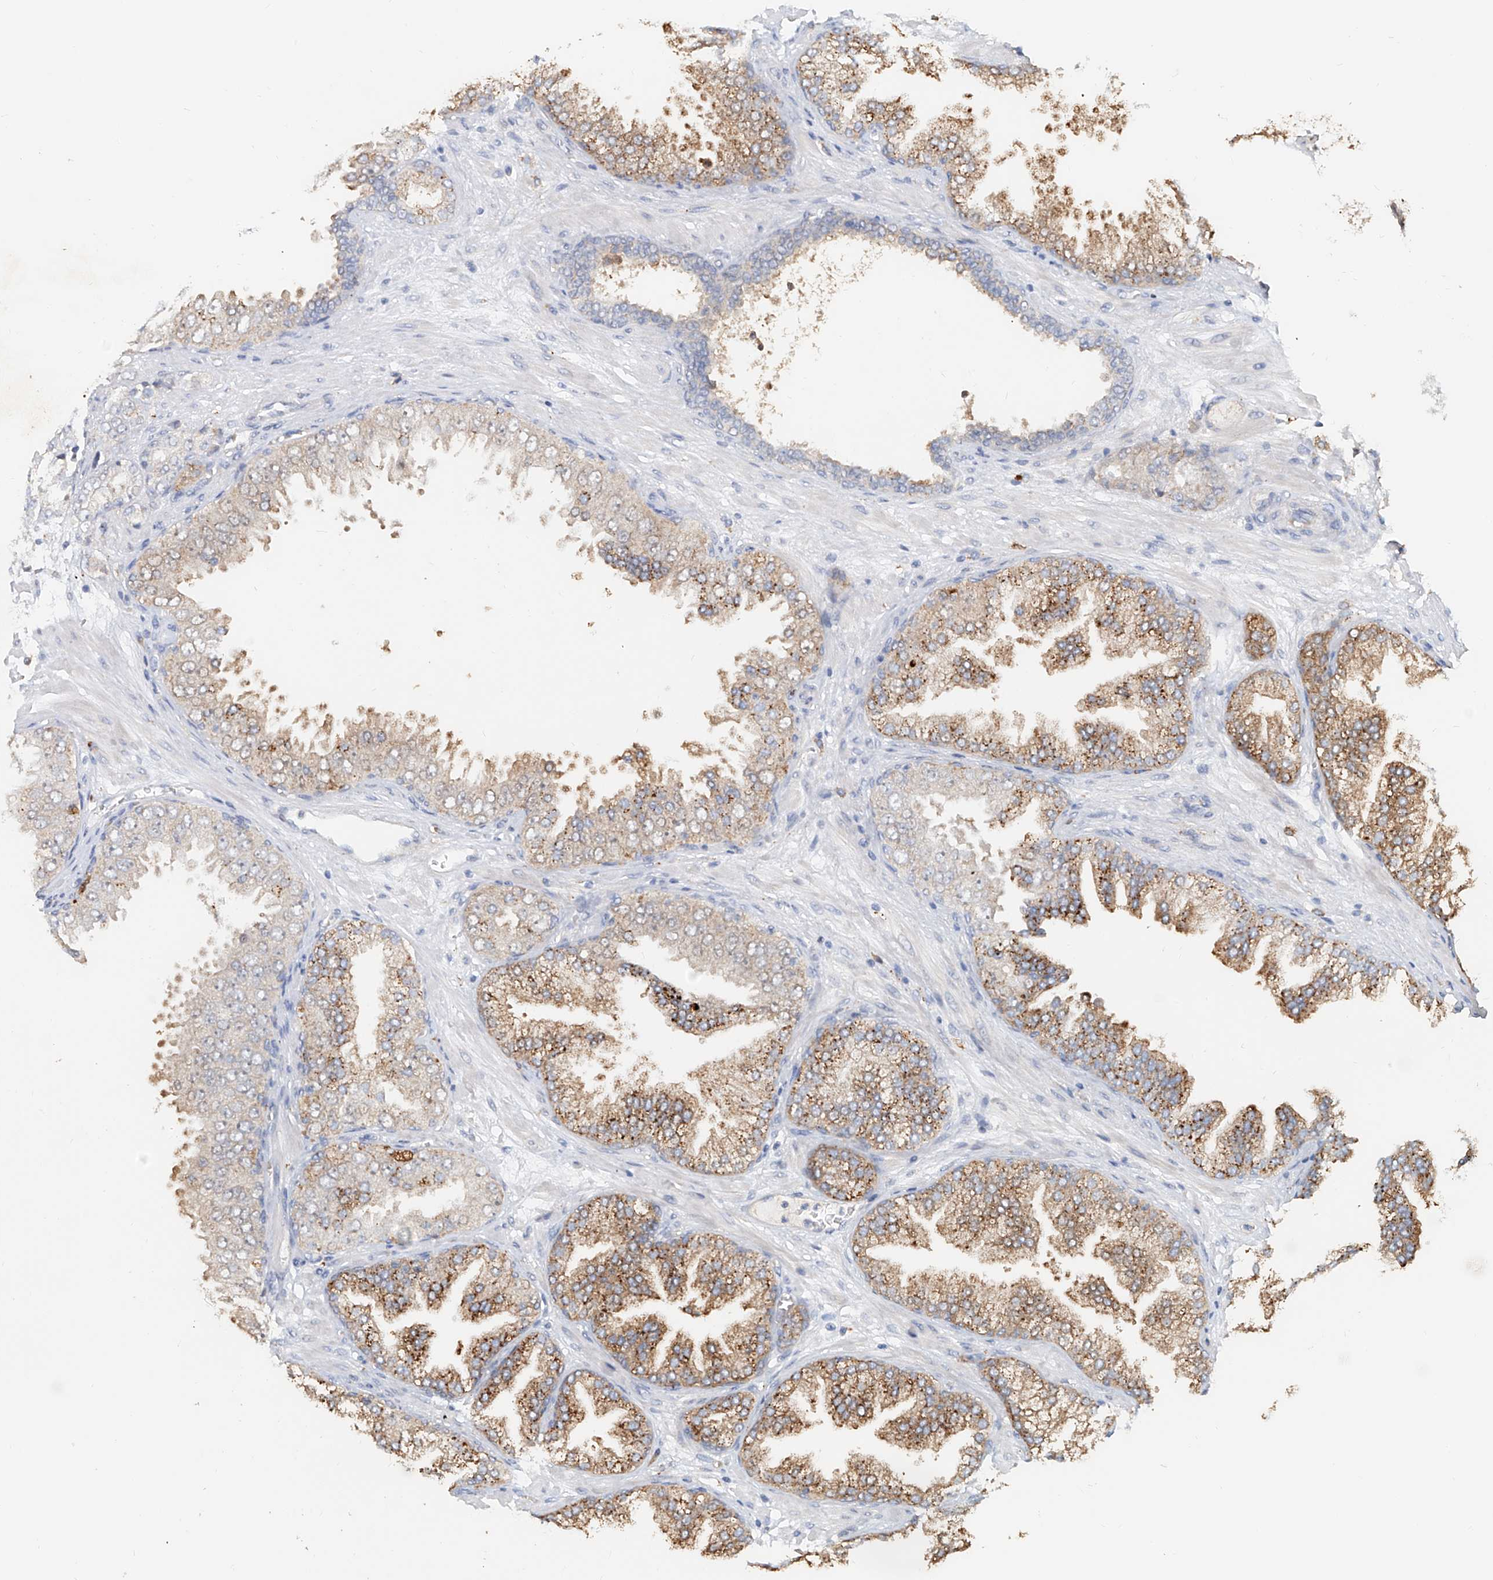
{"staining": {"intensity": "moderate", "quantity": ">75%", "location": "cytoplasmic/membranous"}, "tissue": "prostate cancer", "cell_type": "Tumor cells", "image_type": "cancer", "snomed": [{"axis": "morphology", "description": "Adenocarcinoma, High grade"}, {"axis": "topography", "description": "Prostate"}], "caption": "Protein expression analysis of human prostate cancer (adenocarcinoma (high-grade)) reveals moderate cytoplasmic/membranous positivity in about >75% of tumor cells.", "gene": "TRIM47", "patient": {"sex": "male", "age": 58}}